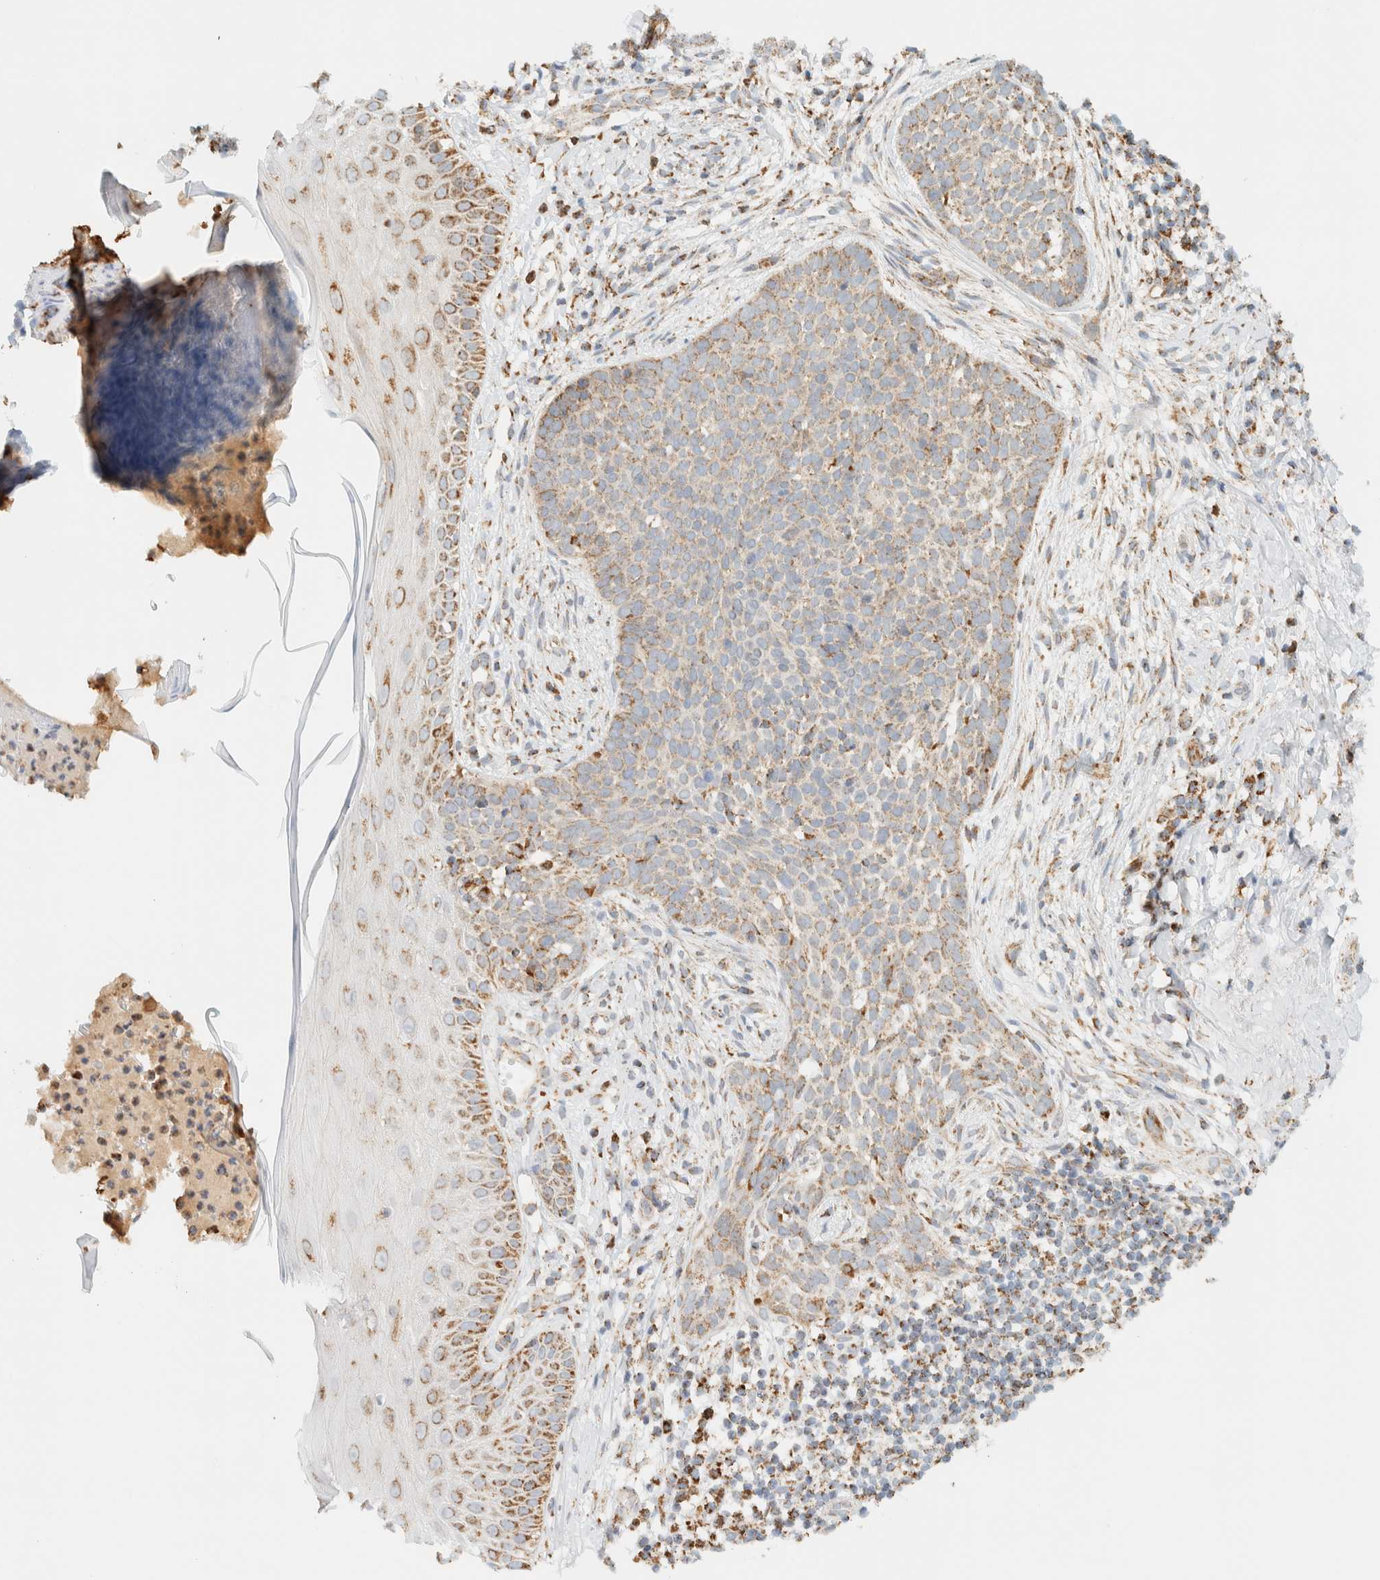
{"staining": {"intensity": "weak", "quantity": ">75%", "location": "cytoplasmic/membranous"}, "tissue": "skin cancer", "cell_type": "Tumor cells", "image_type": "cancer", "snomed": [{"axis": "morphology", "description": "Normal tissue, NOS"}, {"axis": "morphology", "description": "Basal cell carcinoma"}, {"axis": "topography", "description": "Skin"}], "caption": "Human skin cancer stained with a protein marker reveals weak staining in tumor cells.", "gene": "KIFAP3", "patient": {"sex": "male", "age": 67}}